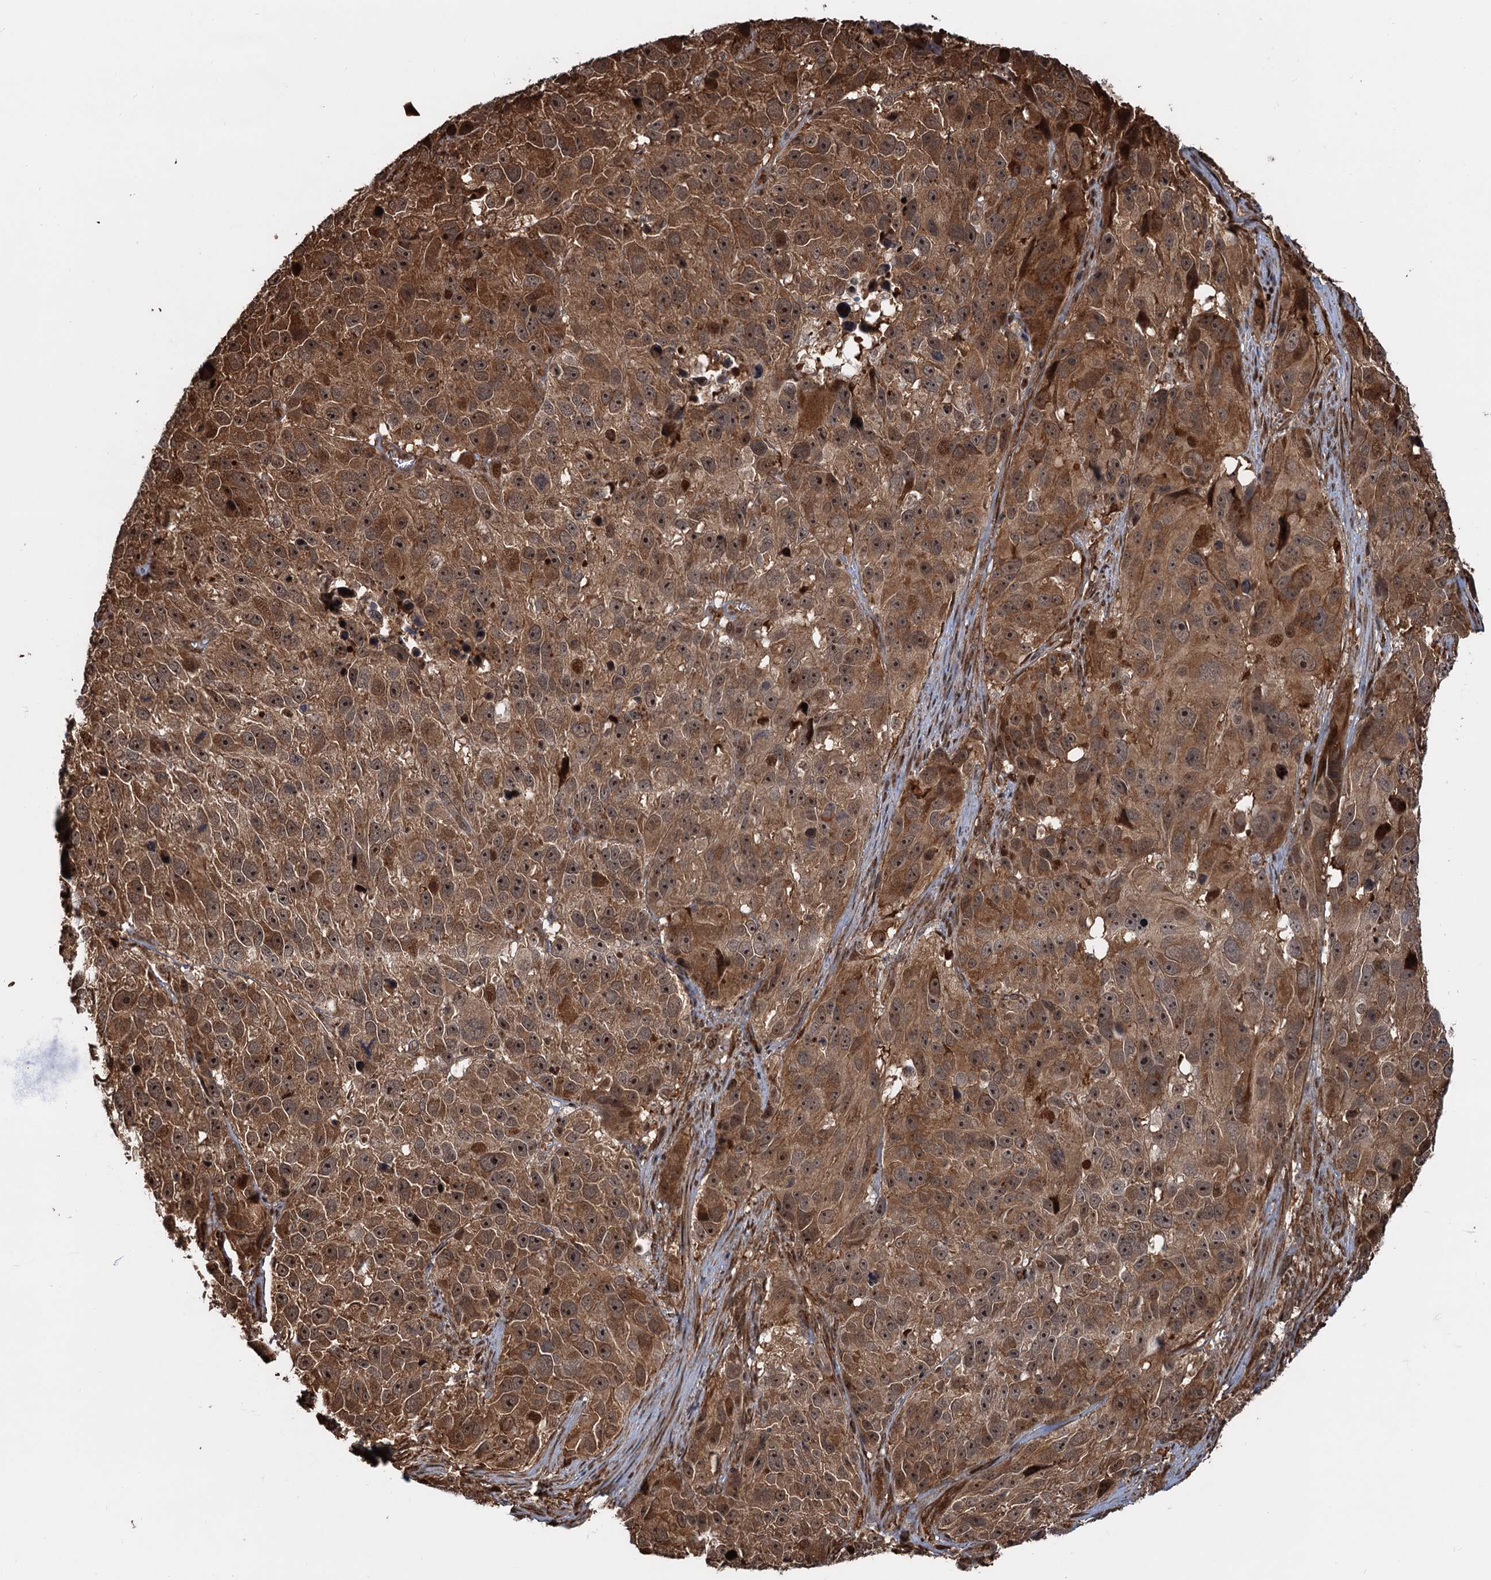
{"staining": {"intensity": "strong", "quantity": ">75%", "location": "cytoplasmic/membranous,nuclear"}, "tissue": "melanoma", "cell_type": "Tumor cells", "image_type": "cancer", "snomed": [{"axis": "morphology", "description": "Malignant melanoma, NOS"}, {"axis": "topography", "description": "Skin"}], "caption": "The histopathology image demonstrates staining of melanoma, revealing strong cytoplasmic/membranous and nuclear protein expression (brown color) within tumor cells. The staining was performed using DAB, with brown indicating positive protein expression. Nuclei are stained blue with hematoxylin.", "gene": "SNRNP25", "patient": {"sex": "male", "age": 84}}